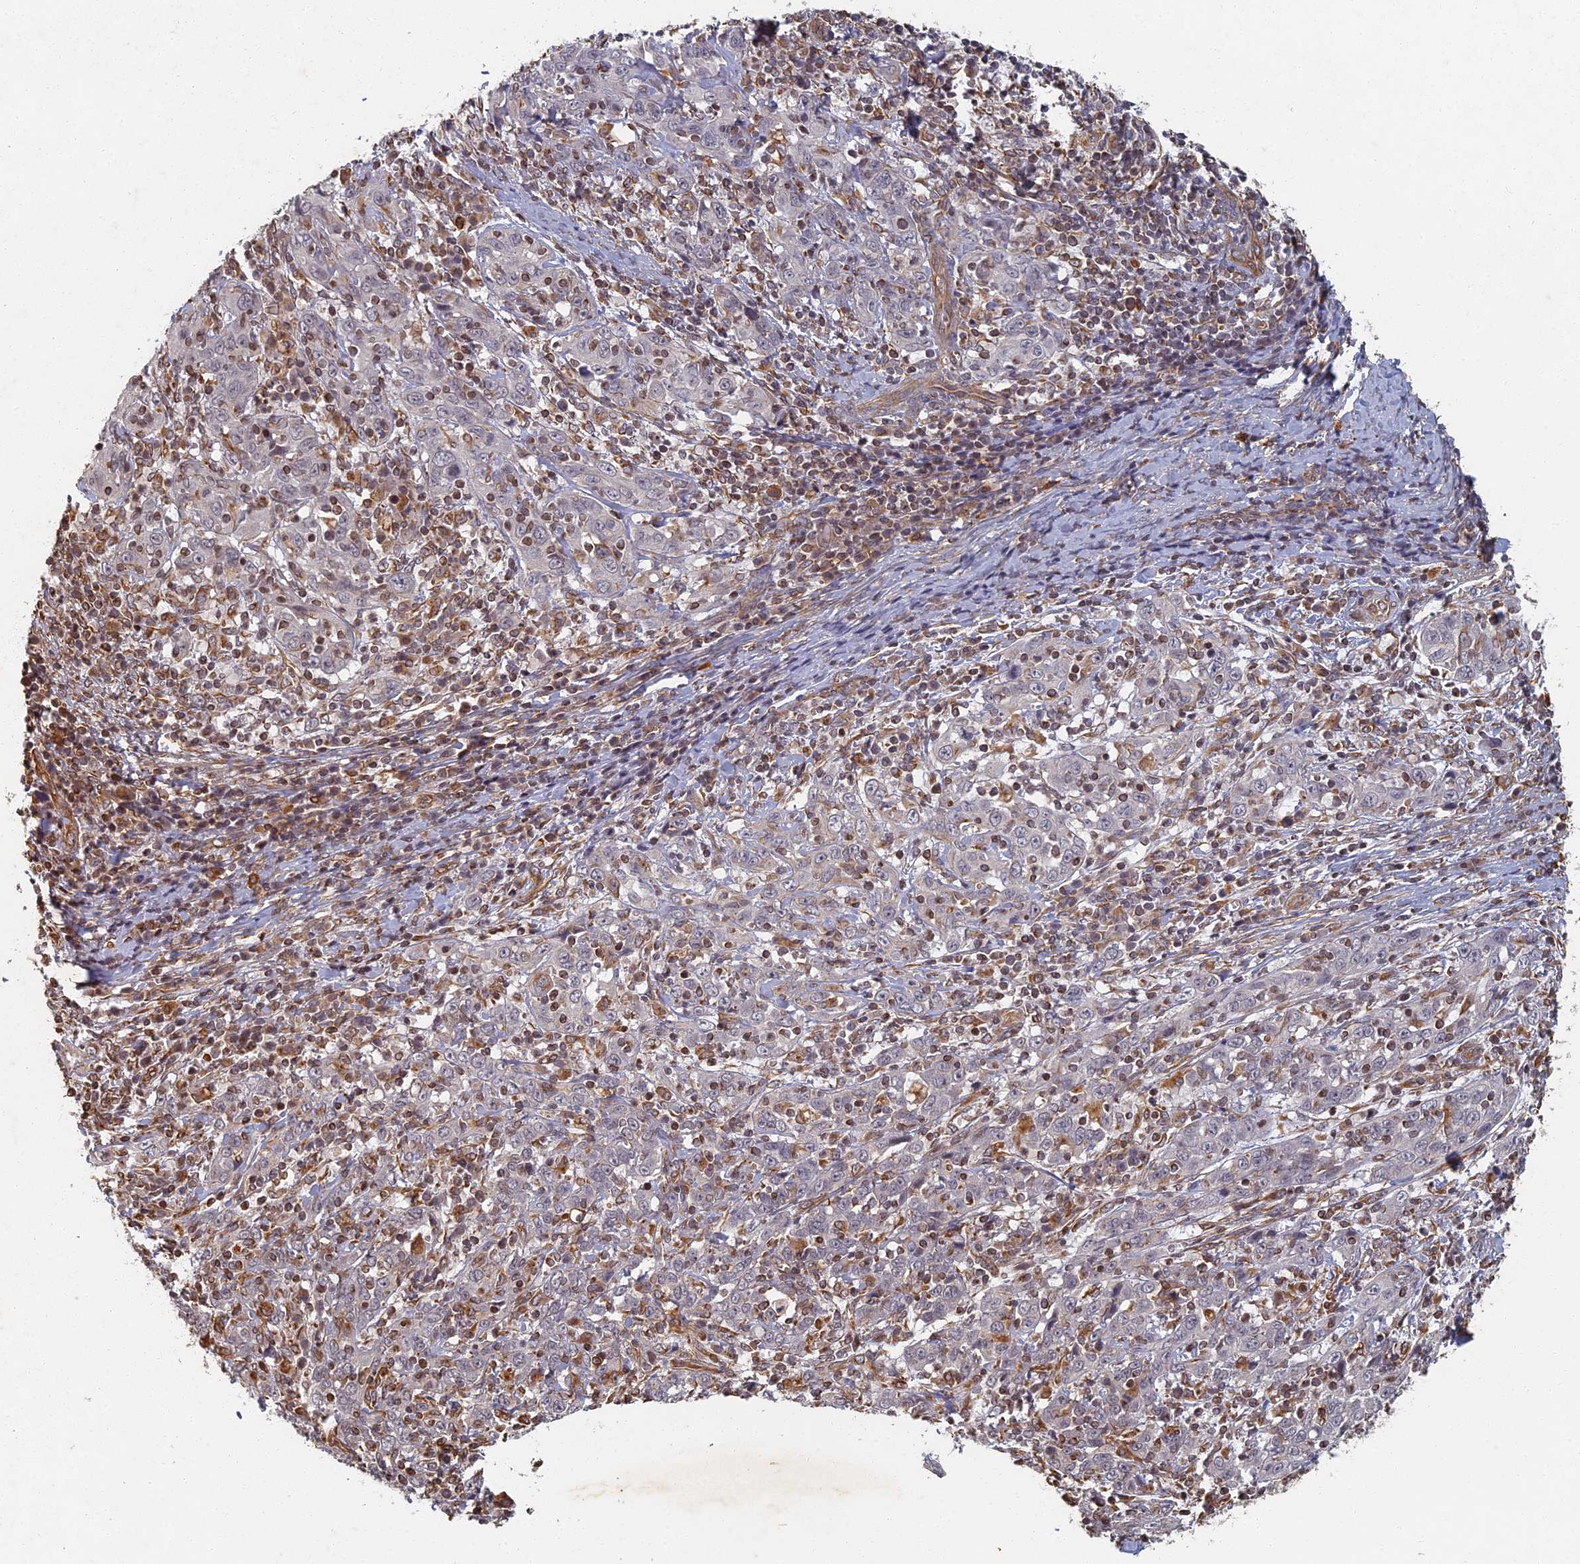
{"staining": {"intensity": "negative", "quantity": "none", "location": "none"}, "tissue": "cervical cancer", "cell_type": "Tumor cells", "image_type": "cancer", "snomed": [{"axis": "morphology", "description": "Squamous cell carcinoma, NOS"}, {"axis": "topography", "description": "Cervix"}], "caption": "Tumor cells are negative for protein expression in human squamous cell carcinoma (cervical).", "gene": "ABCB10", "patient": {"sex": "female", "age": 46}}